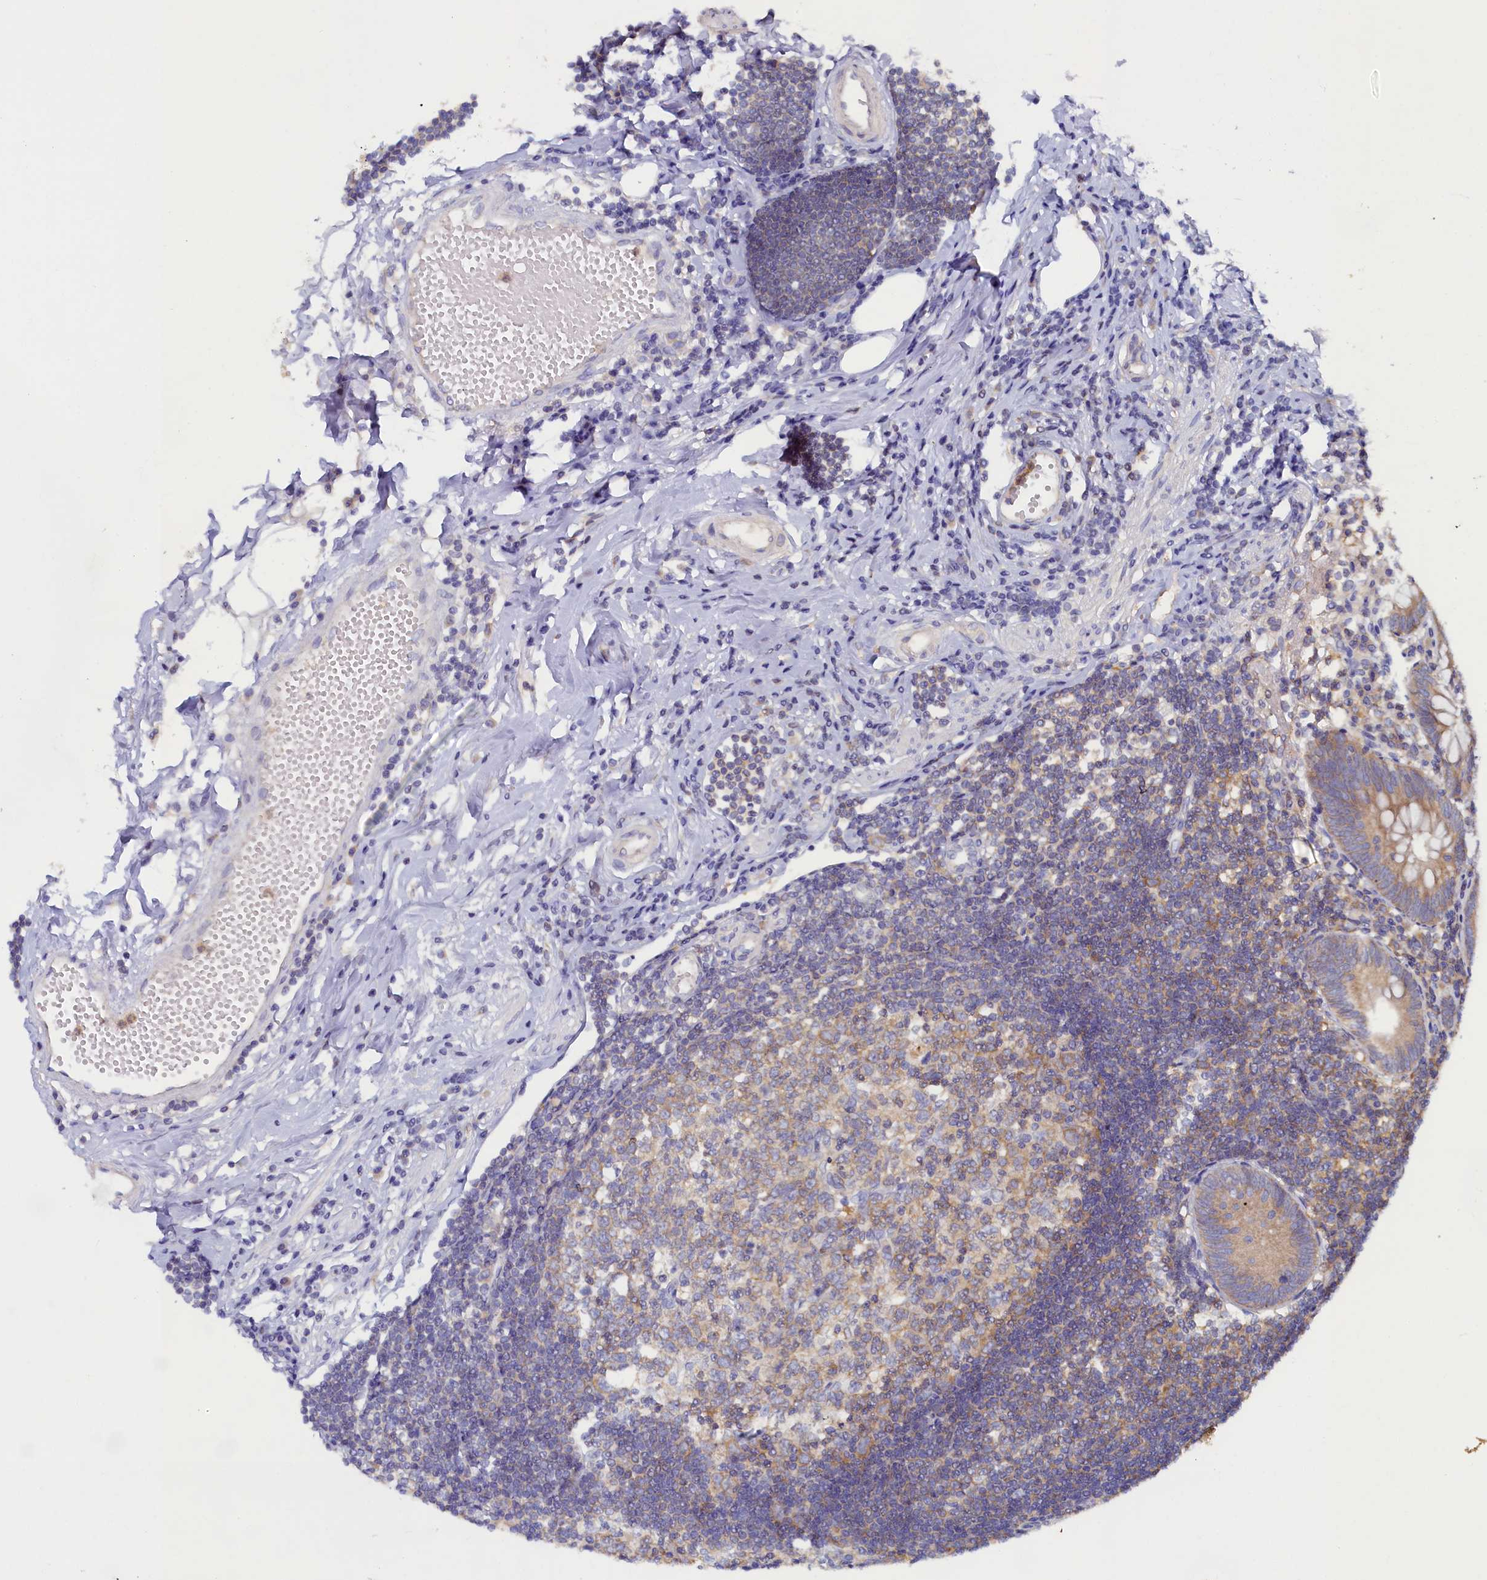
{"staining": {"intensity": "moderate", "quantity": ">75%", "location": "cytoplasmic/membranous"}, "tissue": "appendix", "cell_type": "Glandular cells", "image_type": "normal", "snomed": [{"axis": "morphology", "description": "Normal tissue, NOS"}, {"axis": "topography", "description": "Appendix"}], "caption": "High-magnification brightfield microscopy of normal appendix stained with DAB (brown) and counterstained with hematoxylin (blue). glandular cells exhibit moderate cytoplasmic/membranous expression is seen in about>75% of cells. (IHC, brightfield microscopy, high magnification).", "gene": "TIMM8B", "patient": {"sex": "female", "age": 54}}